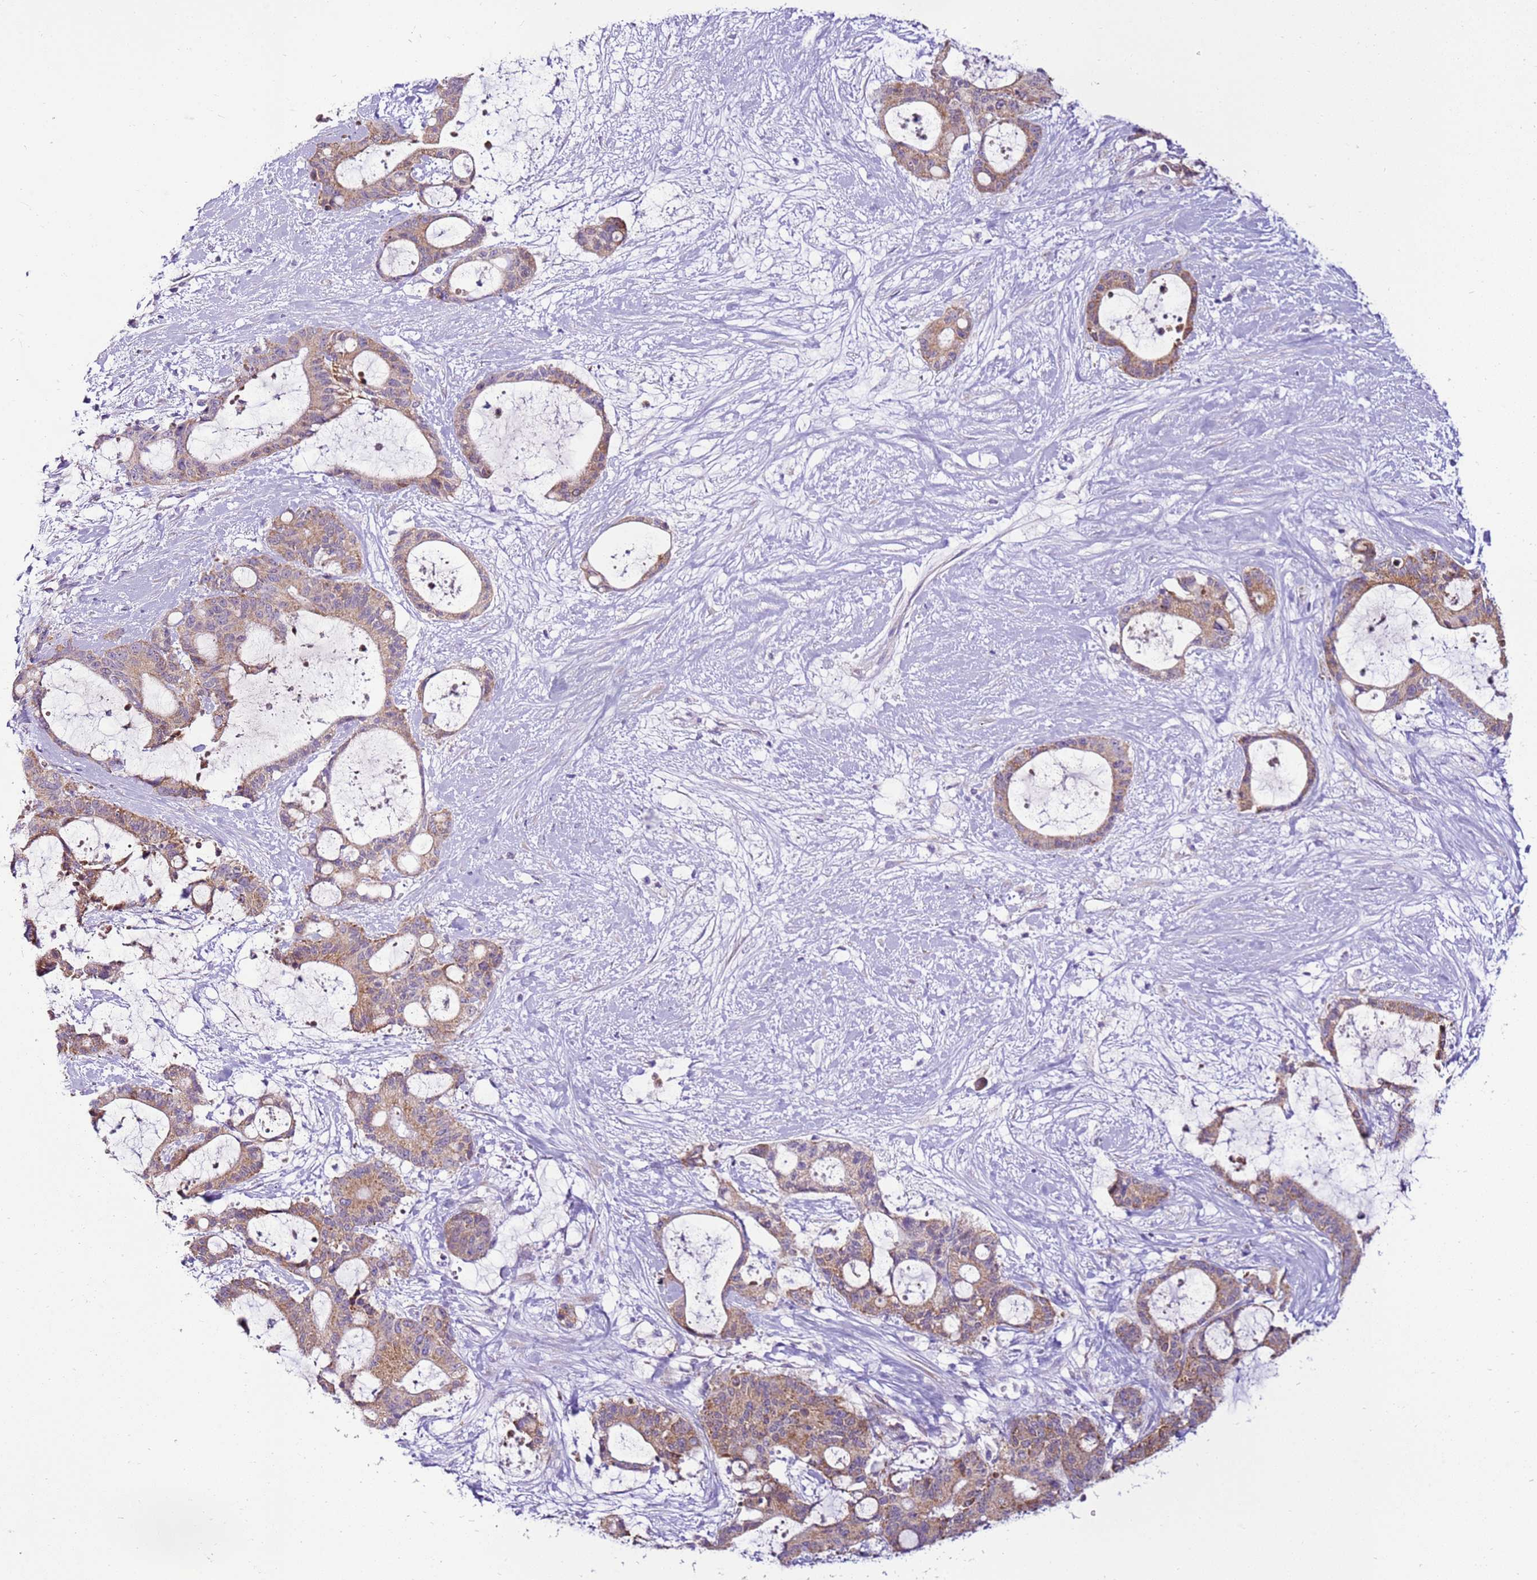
{"staining": {"intensity": "moderate", "quantity": ">75%", "location": "cytoplasmic/membranous"}, "tissue": "liver cancer", "cell_type": "Tumor cells", "image_type": "cancer", "snomed": [{"axis": "morphology", "description": "Normal tissue, NOS"}, {"axis": "morphology", "description": "Cholangiocarcinoma"}, {"axis": "topography", "description": "Liver"}, {"axis": "topography", "description": "Peripheral nerve tissue"}], "caption": "IHC staining of liver cancer, which shows medium levels of moderate cytoplasmic/membranous expression in about >75% of tumor cells indicating moderate cytoplasmic/membranous protein positivity. The staining was performed using DAB (brown) for protein detection and nuclei were counterstained in hematoxylin (blue).", "gene": "MRPL36", "patient": {"sex": "female", "age": 73}}